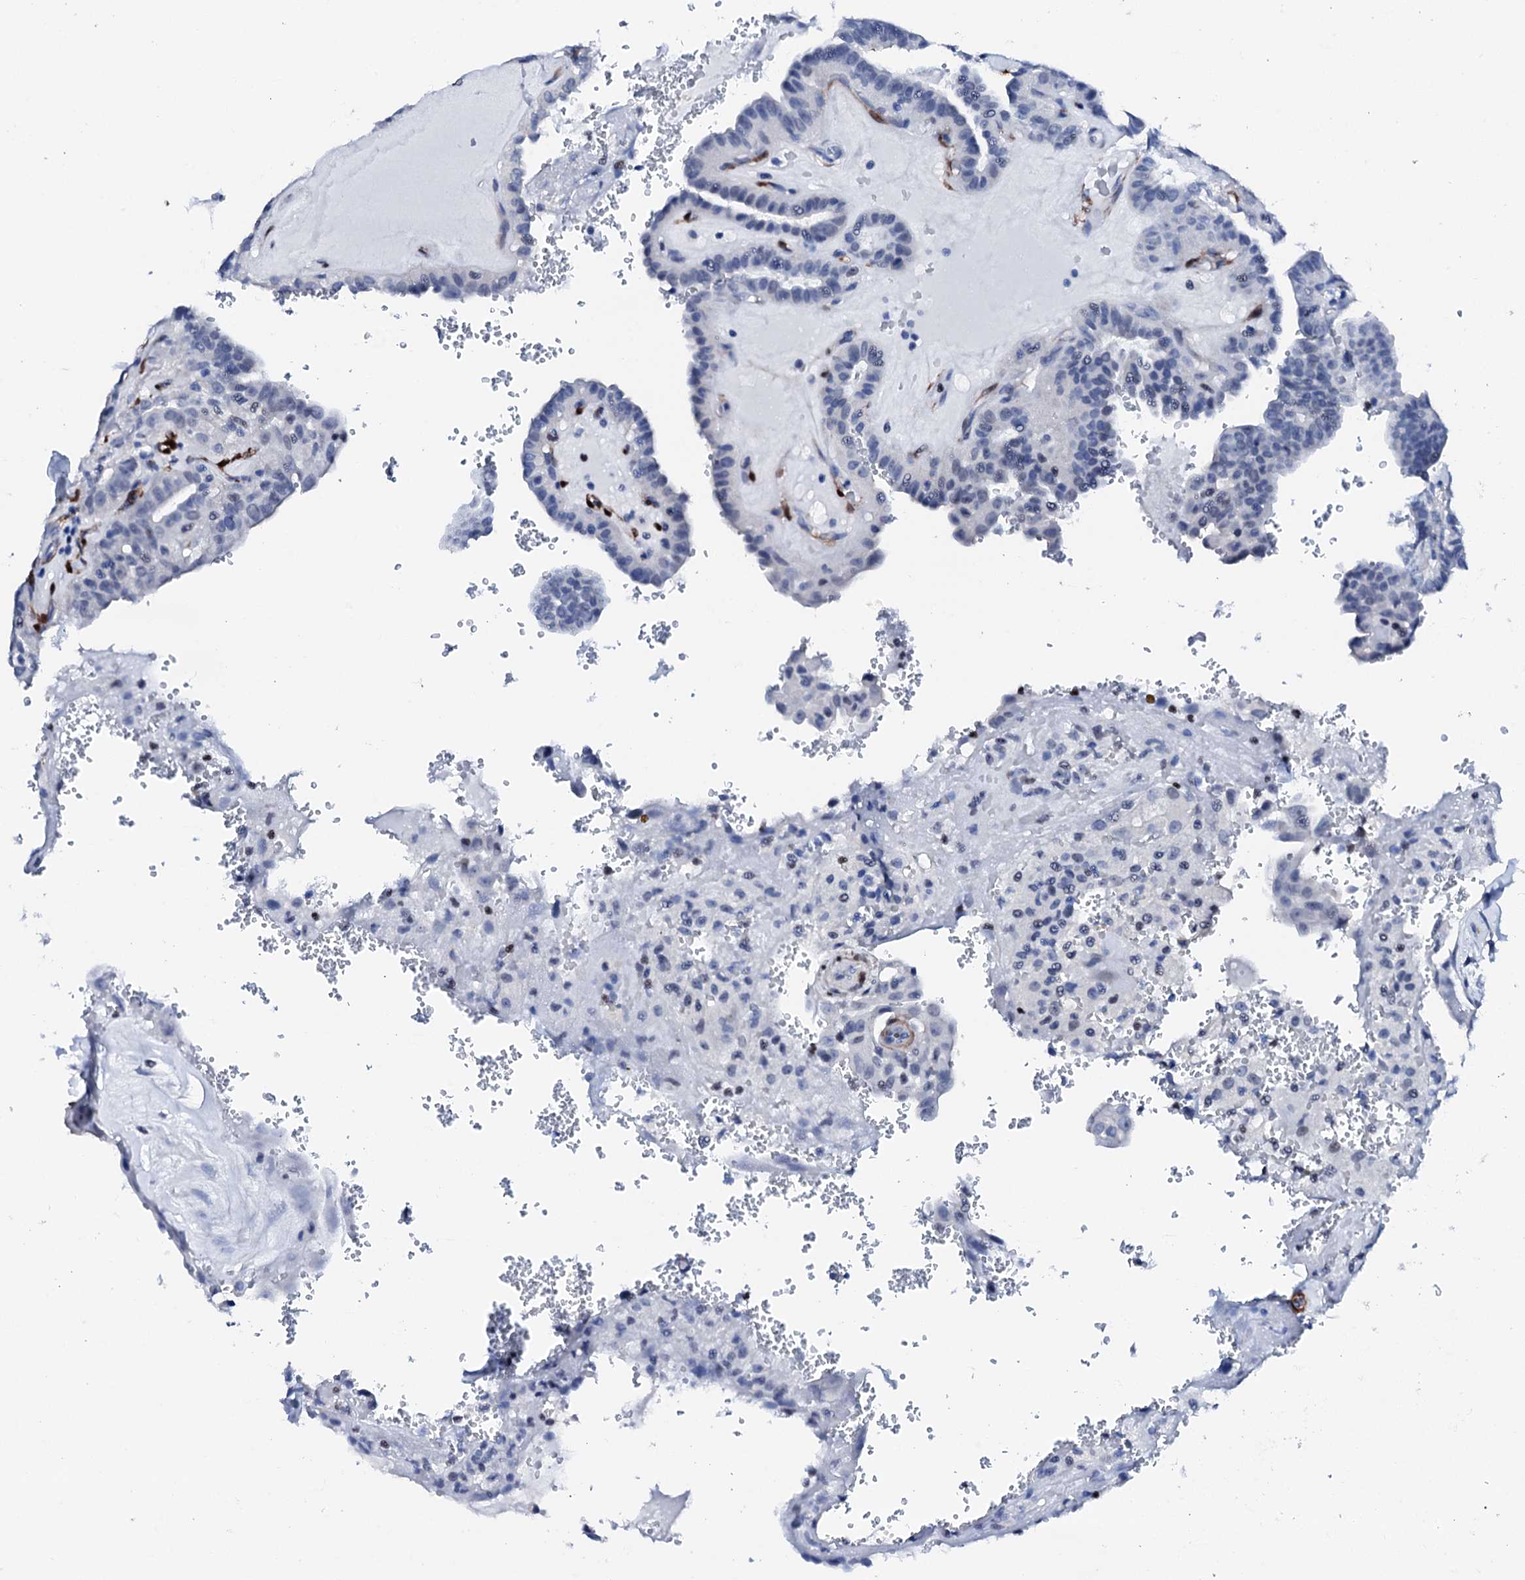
{"staining": {"intensity": "negative", "quantity": "none", "location": "none"}, "tissue": "thyroid cancer", "cell_type": "Tumor cells", "image_type": "cancer", "snomed": [{"axis": "morphology", "description": "Papillary adenocarcinoma, NOS"}, {"axis": "topography", "description": "Thyroid gland"}], "caption": "IHC histopathology image of neoplastic tissue: thyroid papillary adenocarcinoma stained with DAB (3,3'-diaminobenzidine) displays no significant protein positivity in tumor cells. The staining was performed using DAB to visualize the protein expression in brown, while the nuclei were stained in blue with hematoxylin (Magnification: 20x).", "gene": "NRIP2", "patient": {"sex": "male", "age": 77}}